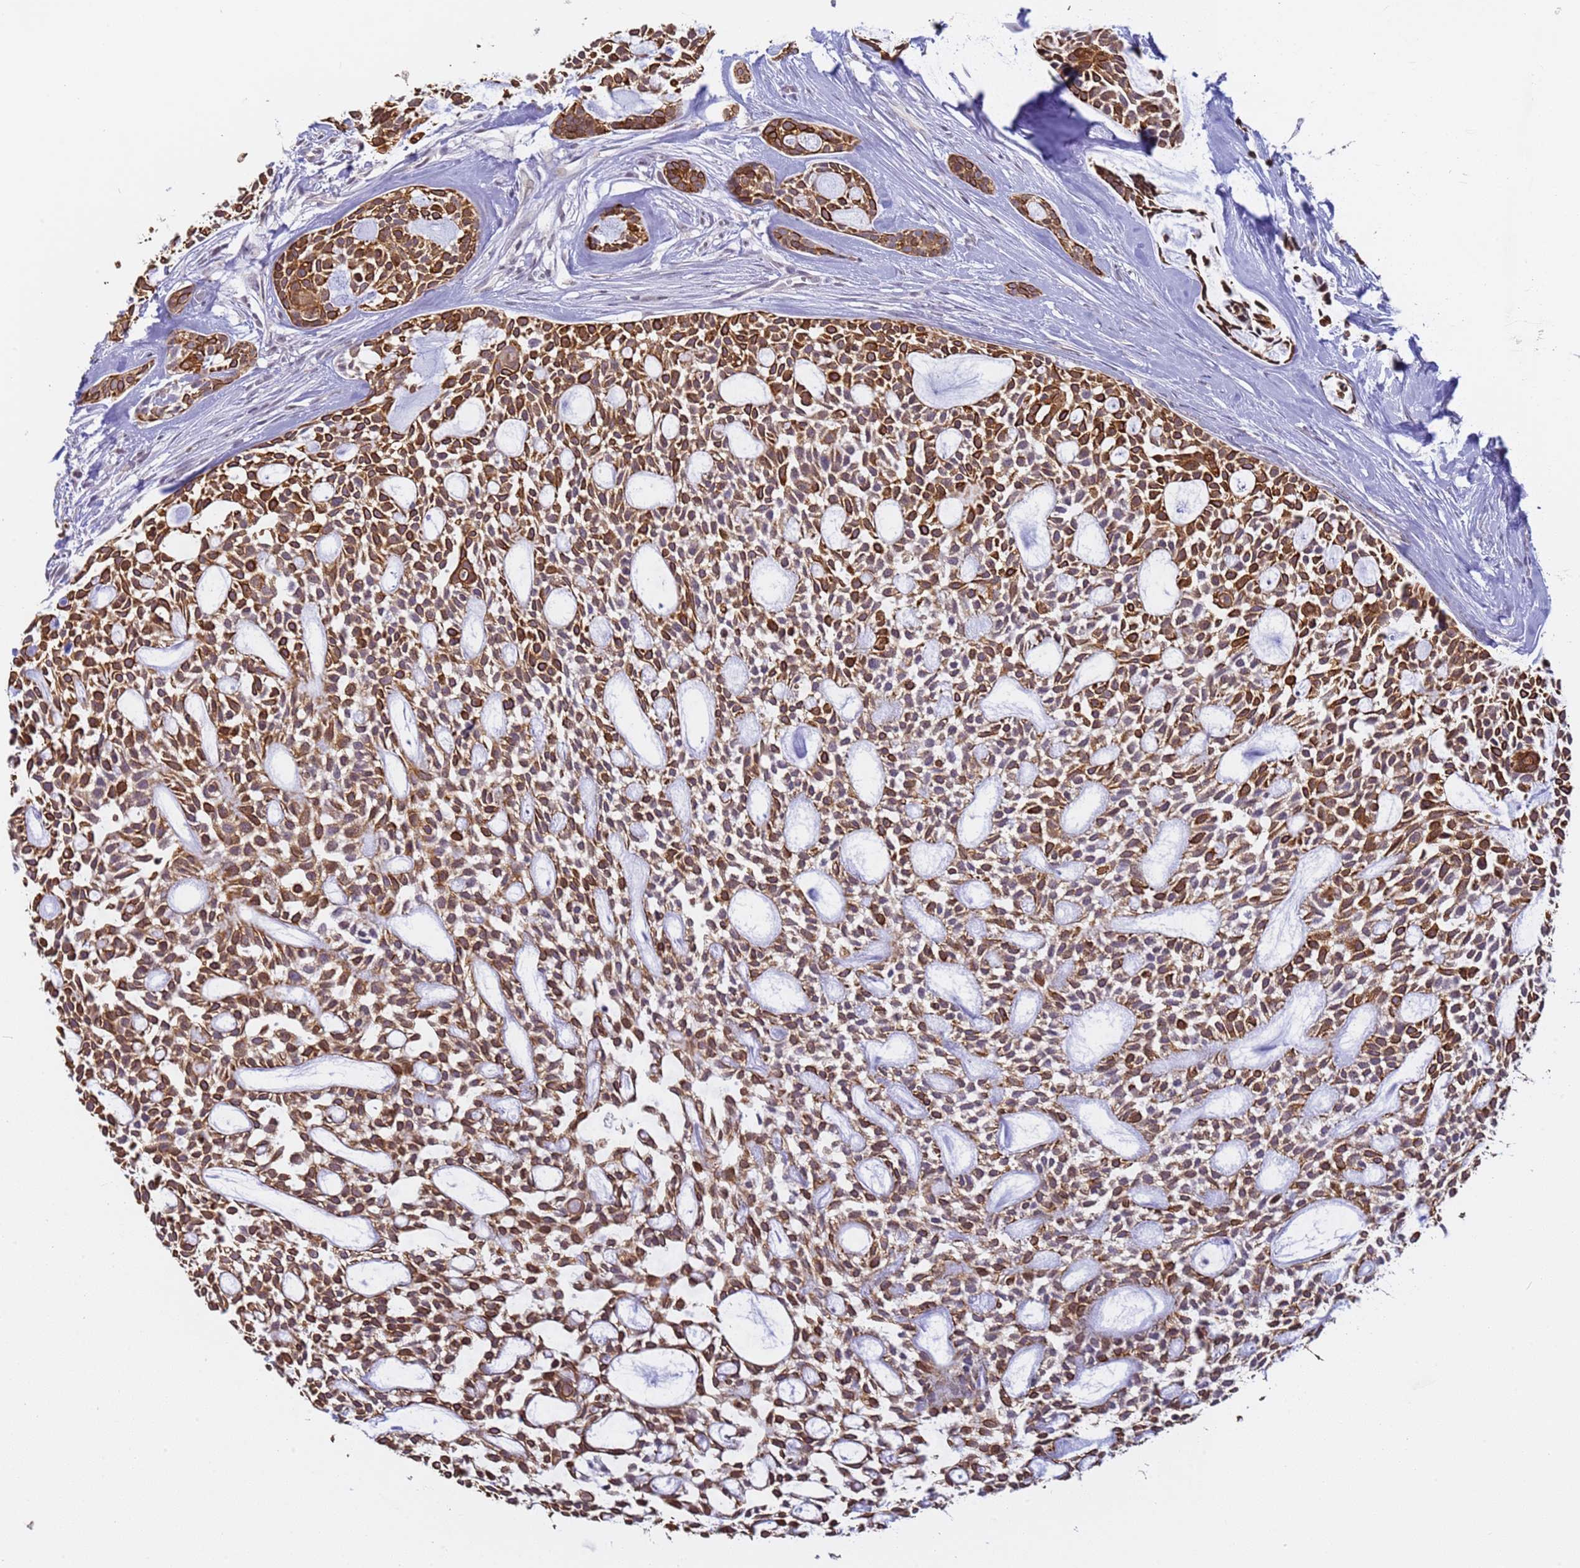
{"staining": {"intensity": "strong", "quantity": ">75%", "location": "cytoplasmic/membranous"}, "tissue": "head and neck cancer", "cell_type": "Tumor cells", "image_type": "cancer", "snomed": [{"axis": "morphology", "description": "Adenocarcinoma, NOS"}, {"axis": "topography", "description": "Subcutis"}, {"axis": "topography", "description": "Head-Neck"}], "caption": "A brown stain labels strong cytoplasmic/membranous positivity of a protein in head and neck cancer (adenocarcinoma) tumor cells. The staining was performed using DAB to visualize the protein expression in brown, while the nuclei were stained in blue with hematoxylin (Magnification: 20x).", "gene": "VWA3A", "patient": {"sex": "female", "age": 73}}